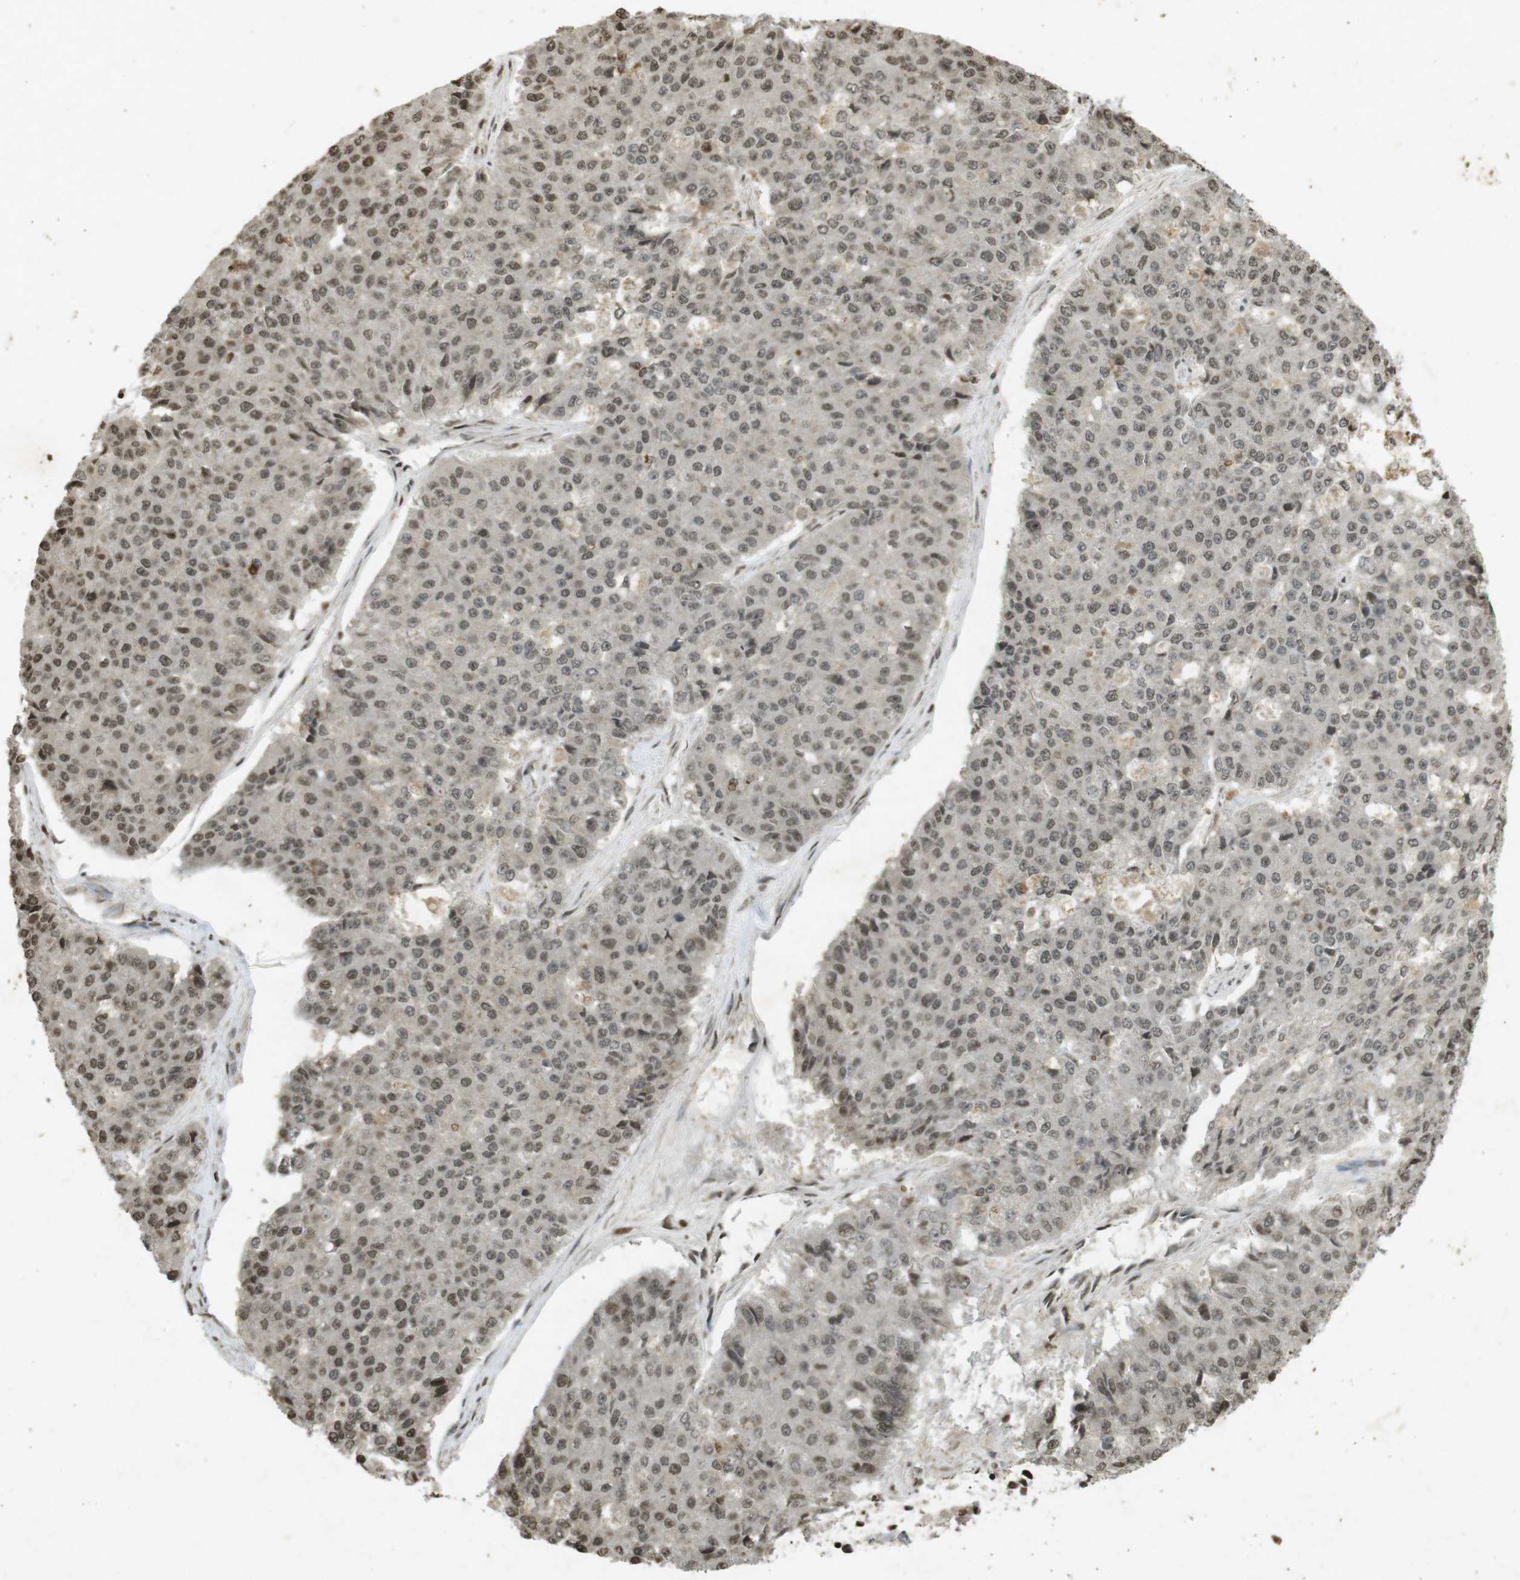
{"staining": {"intensity": "weak", "quantity": ">75%", "location": "nuclear"}, "tissue": "pancreatic cancer", "cell_type": "Tumor cells", "image_type": "cancer", "snomed": [{"axis": "morphology", "description": "Adenocarcinoma, NOS"}, {"axis": "topography", "description": "Pancreas"}], "caption": "The immunohistochemical stain highlights weak nuclear expression in tumor cells of pancreatic cancer tissue.", "gene": "ORC4", "patient": {"sex": "male", "age": 50}}